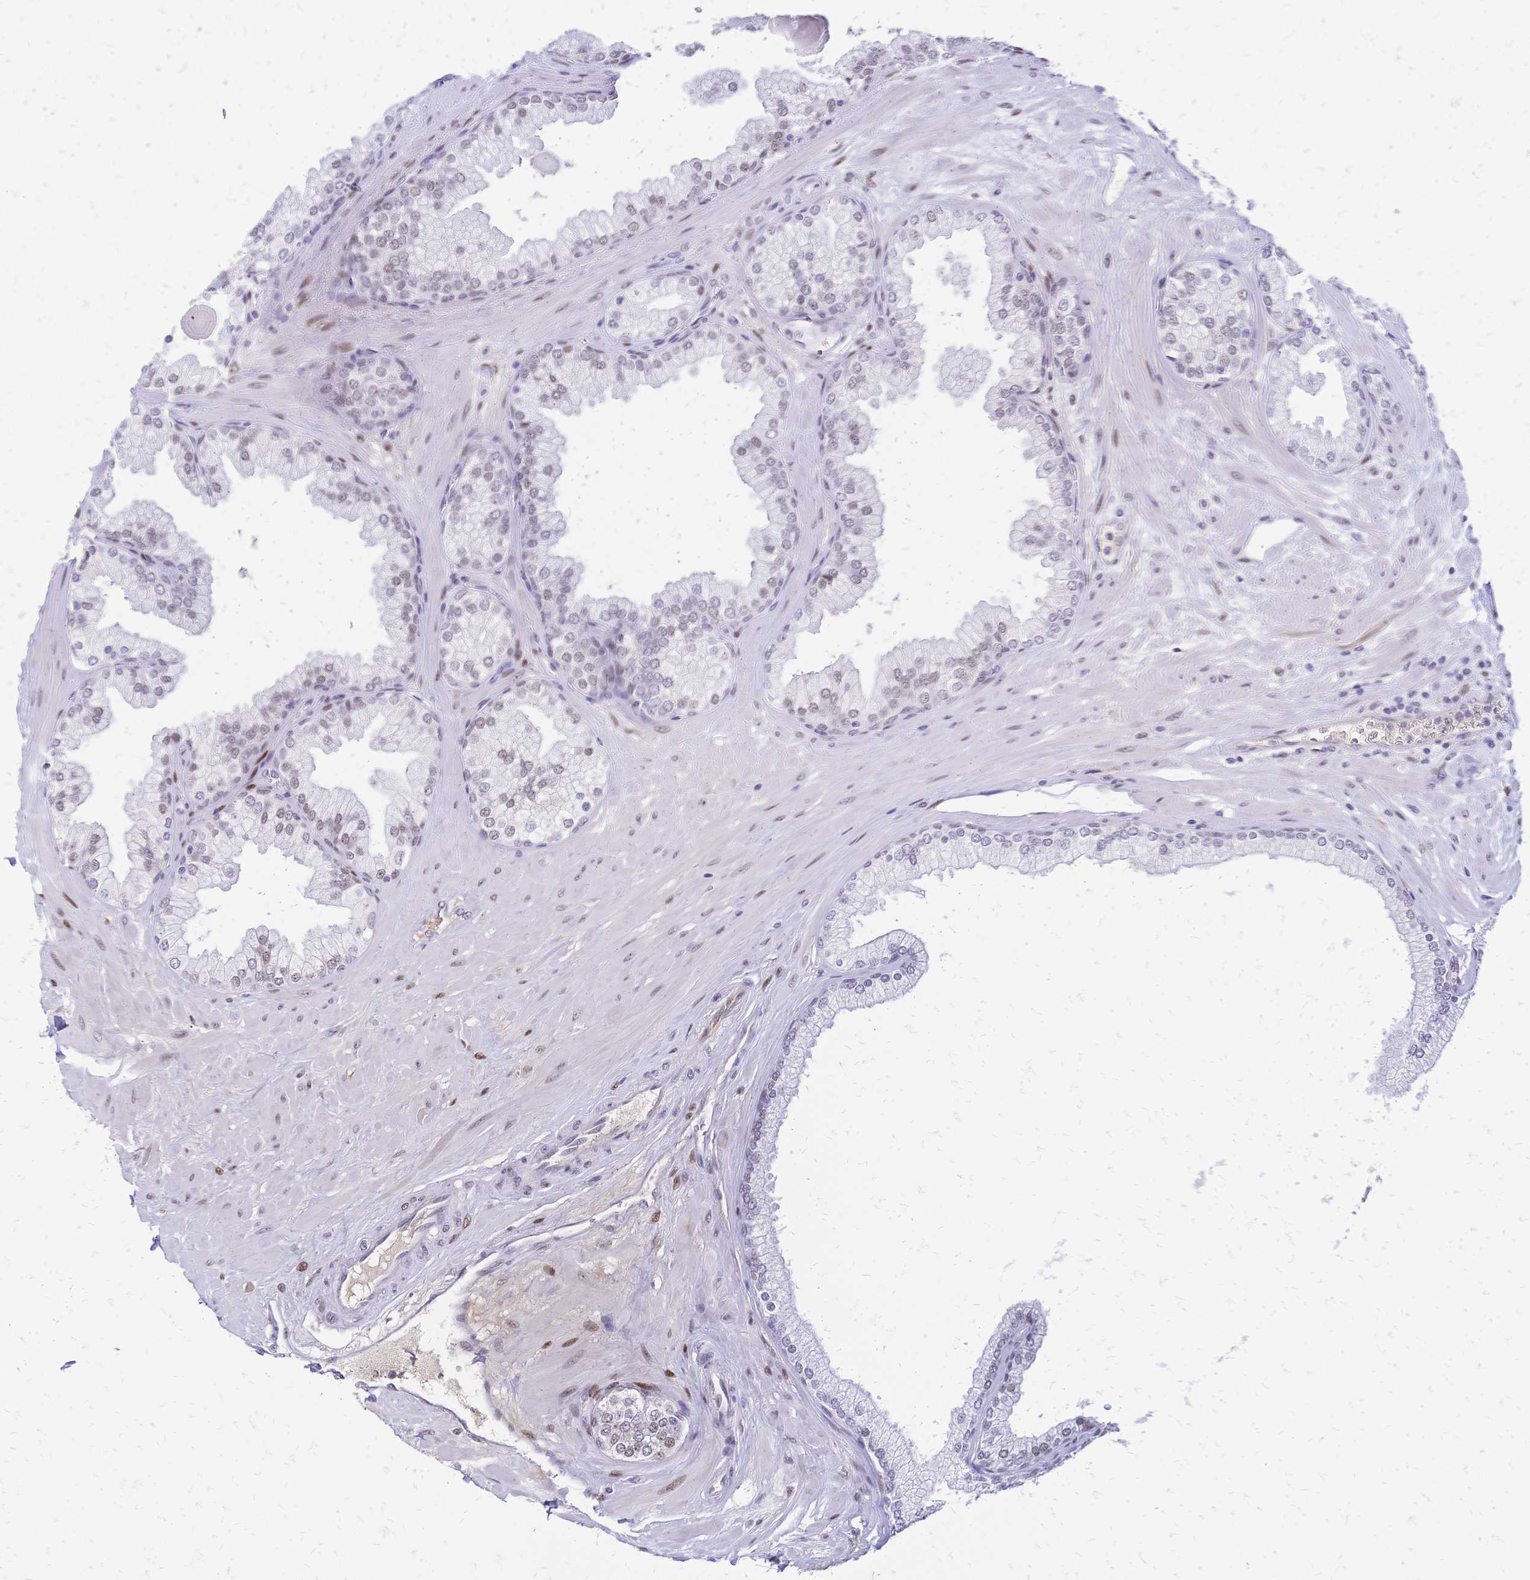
{"staining": {"intensity": "moderate", "quantity": "<25%", "location": "nuclear"}, "tissue": "prostate", "cell_type": "Glandular cells", "image_type": "normal", "snomed": [{"axis": "morphology", "description": "Normal tissue, NOS"}, {"axis": "topography", "description": "Prostate"}, {"axis": "topography", "description": "Peripheral nerve tissue"}], "caption": "This is an image of immunohistochemistry (IHC) staining of normal prostate, which shows moderate staining in the nuclear of glandular cells.", "gene": "NFIC", "patient": {"sex": "male", "age": 61}}